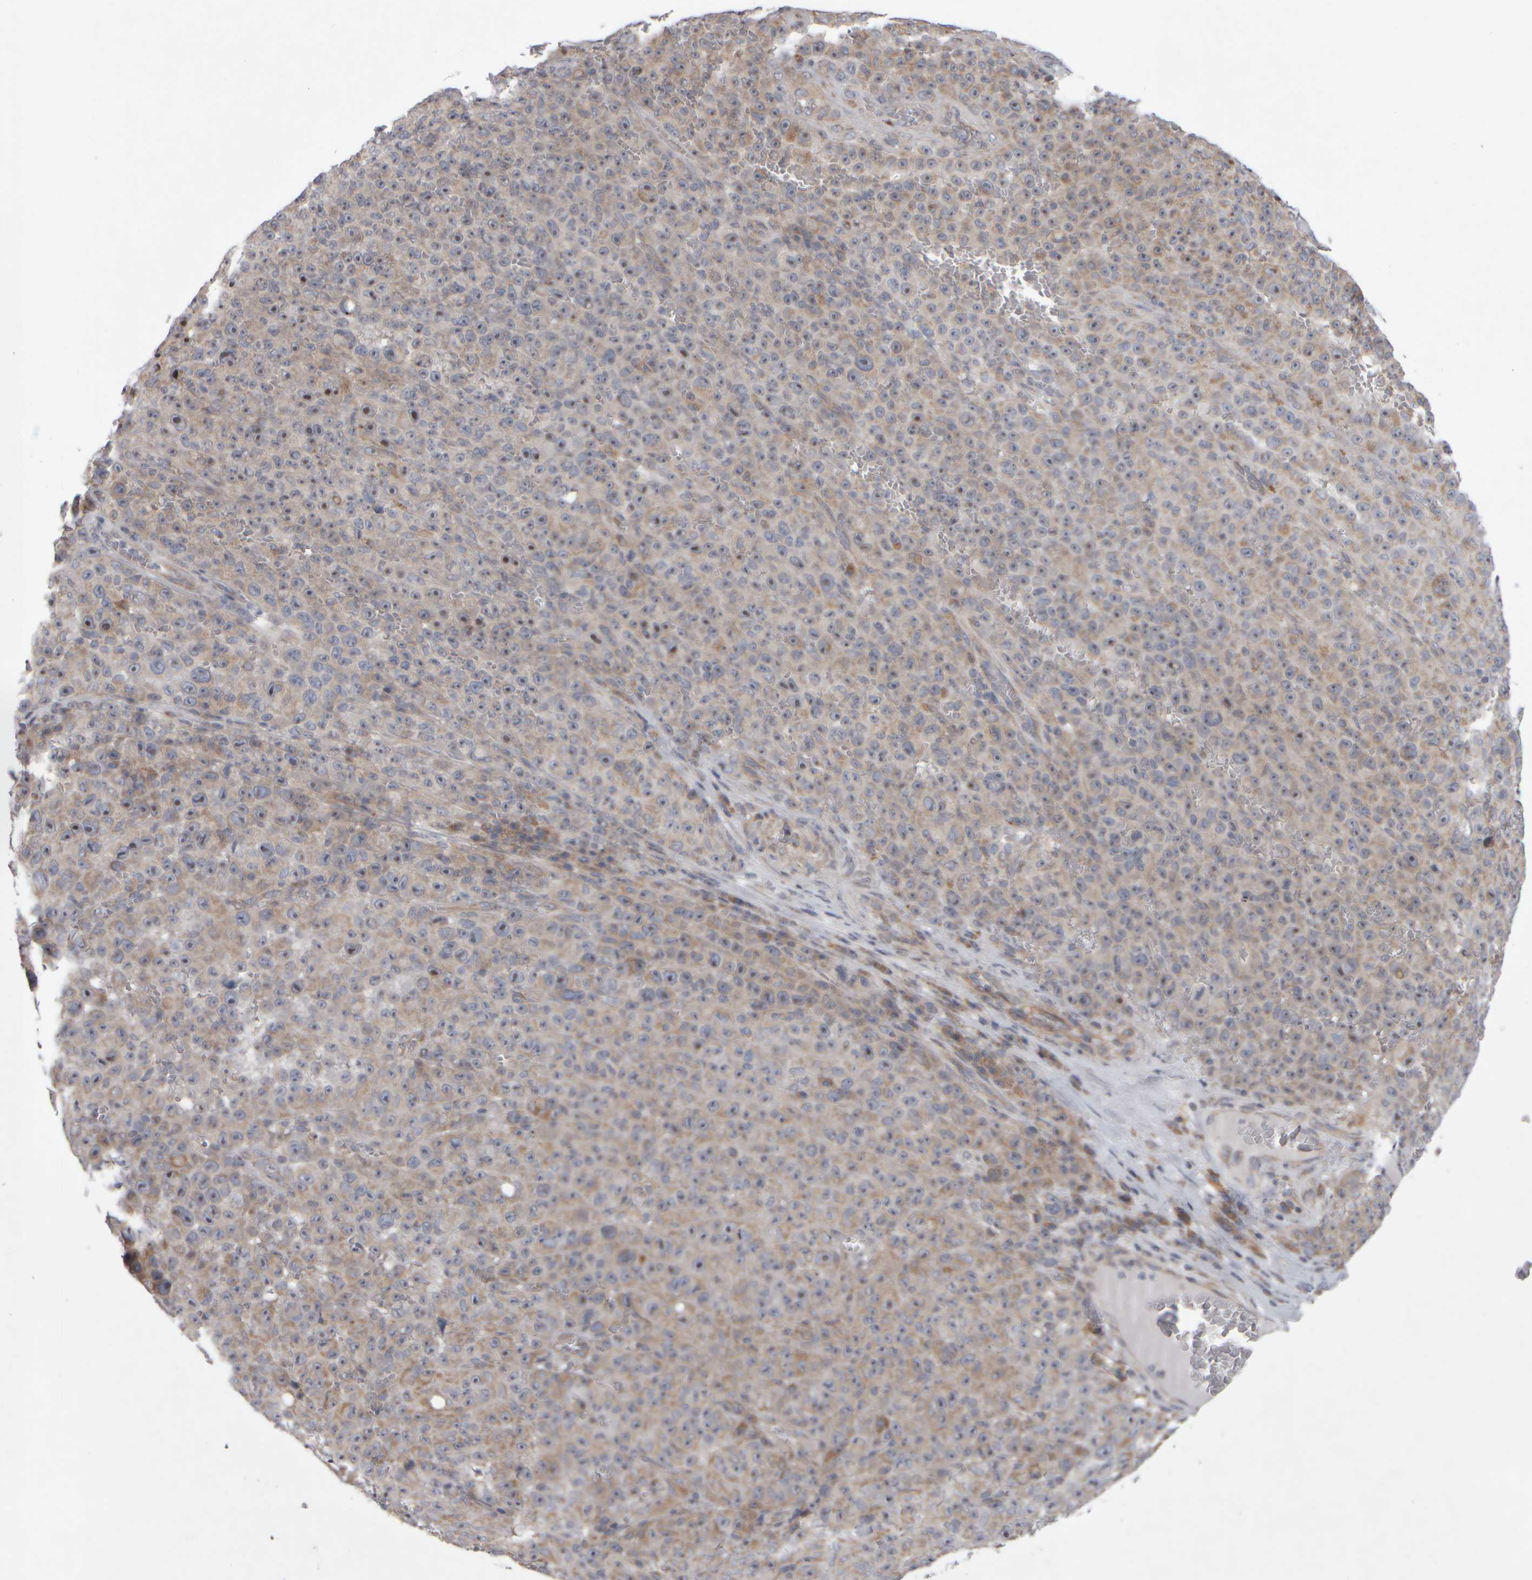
{"staining": {"intensity": "moderate", "quantity": ">75%", "location": "nuclear"}, "tissue": "melanoma", "cell_type": "Tumor cells", "image_type": "cancer", "snomed": [{"axis": "morphology", "description": "Malignant melanoma, NOS"}, {"axis": "topography", "description": "Skin"}], "caption": "Malignant melanoma stained with immunohistochemistry (IHC) demonstrates moderate nuclear expression in about >75% of tumor cells. The staining was performed using DAB (3,3'-diaminobenzidine), with brown indicating positive protein expression. Nuclei are stained blue with hematoxylin.", "gene": "SCO1", "patient": {"sex": "female", "age": 82}}